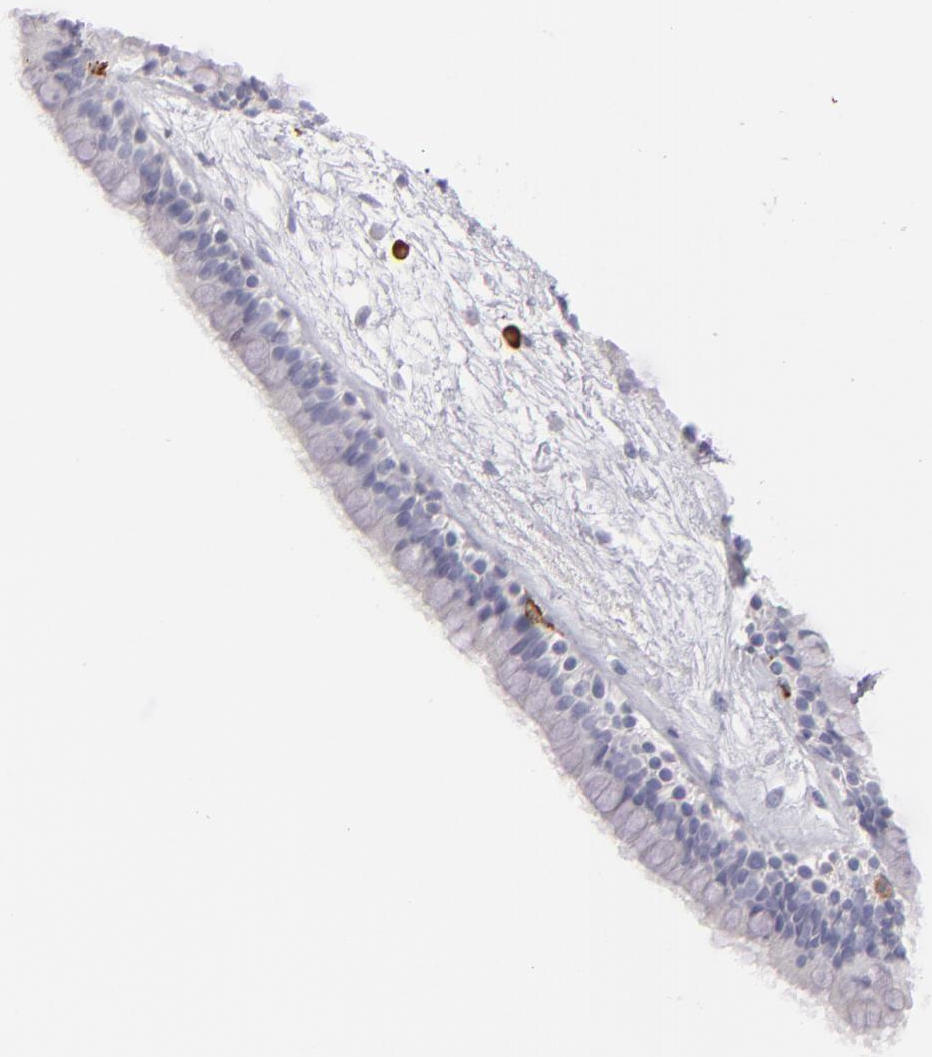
{"staining": {"intensity": "negative", "quantity": "none", "location": "none"}, "tissue": "nasopharynx", "cell_type": "Respiratory epithelial cells", "image_type": "normal", "snomed": [{"axis": "morphology", "description": "Normal tissue, NOS"}, {"axis": "morphology", "description": "Inflammation, NOS"}, {"axis": "topography", "description": "Nasopharynx"}], "caption": "Immunohistochemistry of normal nasopharynx shows no positivity in respiratory epithelial cells. The staining was performed using DAB (3,3'-diaminobenzidine) to visualize the protein expression in brown, while the nuclei were stained in blue with hematoxylin (Magnification: 20x).", "gene": "TPSD1", "patient": {"sex": "male", "age": 48}}